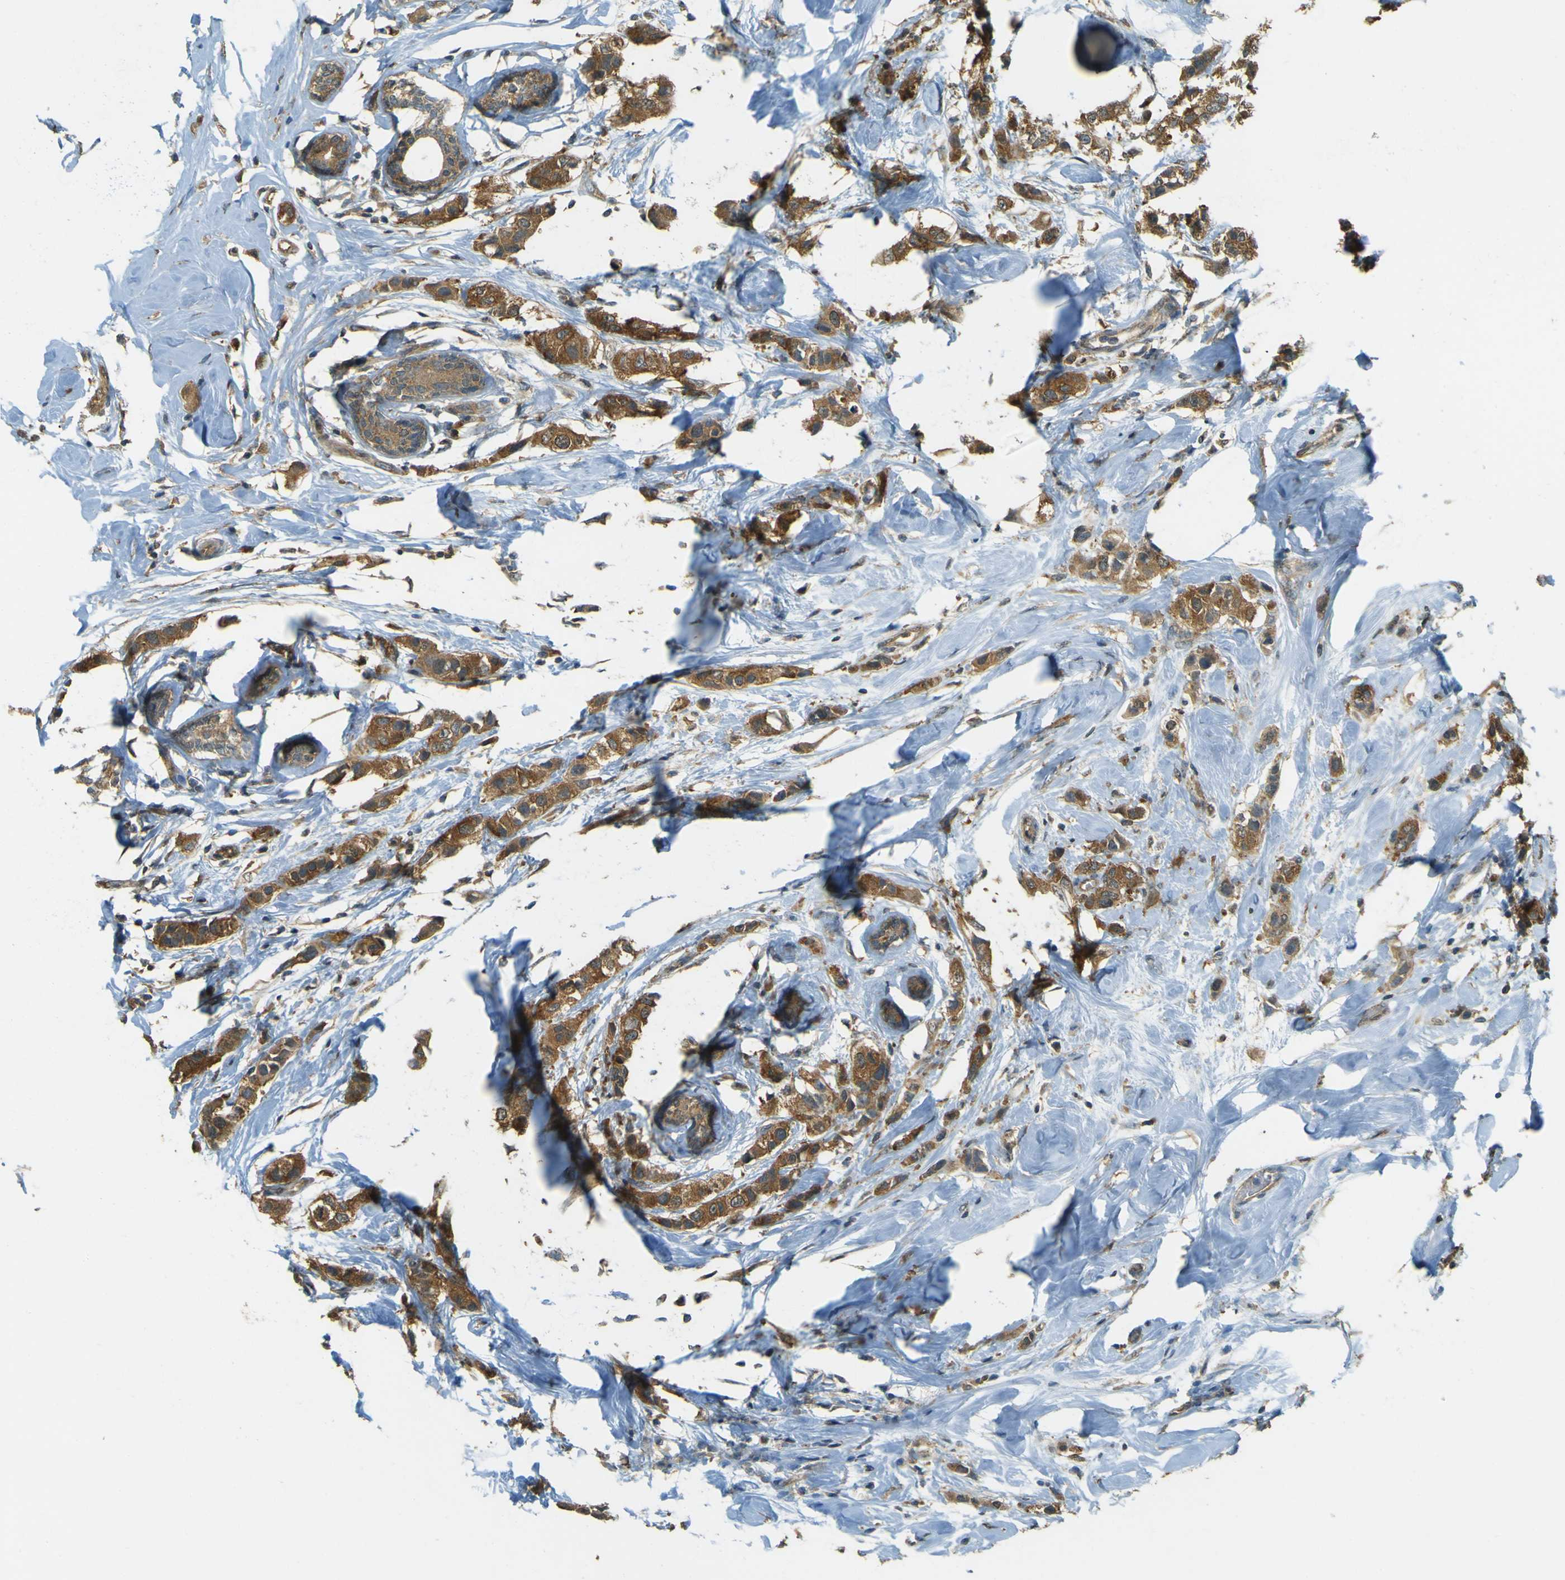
{"staining": {"intensity": "moderate", "quantity": ">75%", "location": "cytoplasmic/membranous"}, "tissue": "breast cancer", "cell_type": "Tumor cells", "image_type": "cancer", "snomed": [{"axis": "morphology", "description": "Normal tissue, NOS"}, {"axis": "morphology", "description": "Duct carcinoma"}, {"axis": "topography", "description": "Breast"}], "caption": "IHC (DAB (3,3'-diaminobenzidine)) staining of human breast cancer (invasive ductal carcinoma) demonstrates moderate cytoplasmic/membranous protein staining in about >75% of tumor cells.", "gene": "GOLGA1", "patient": {"sex": "female", "age": 50}}